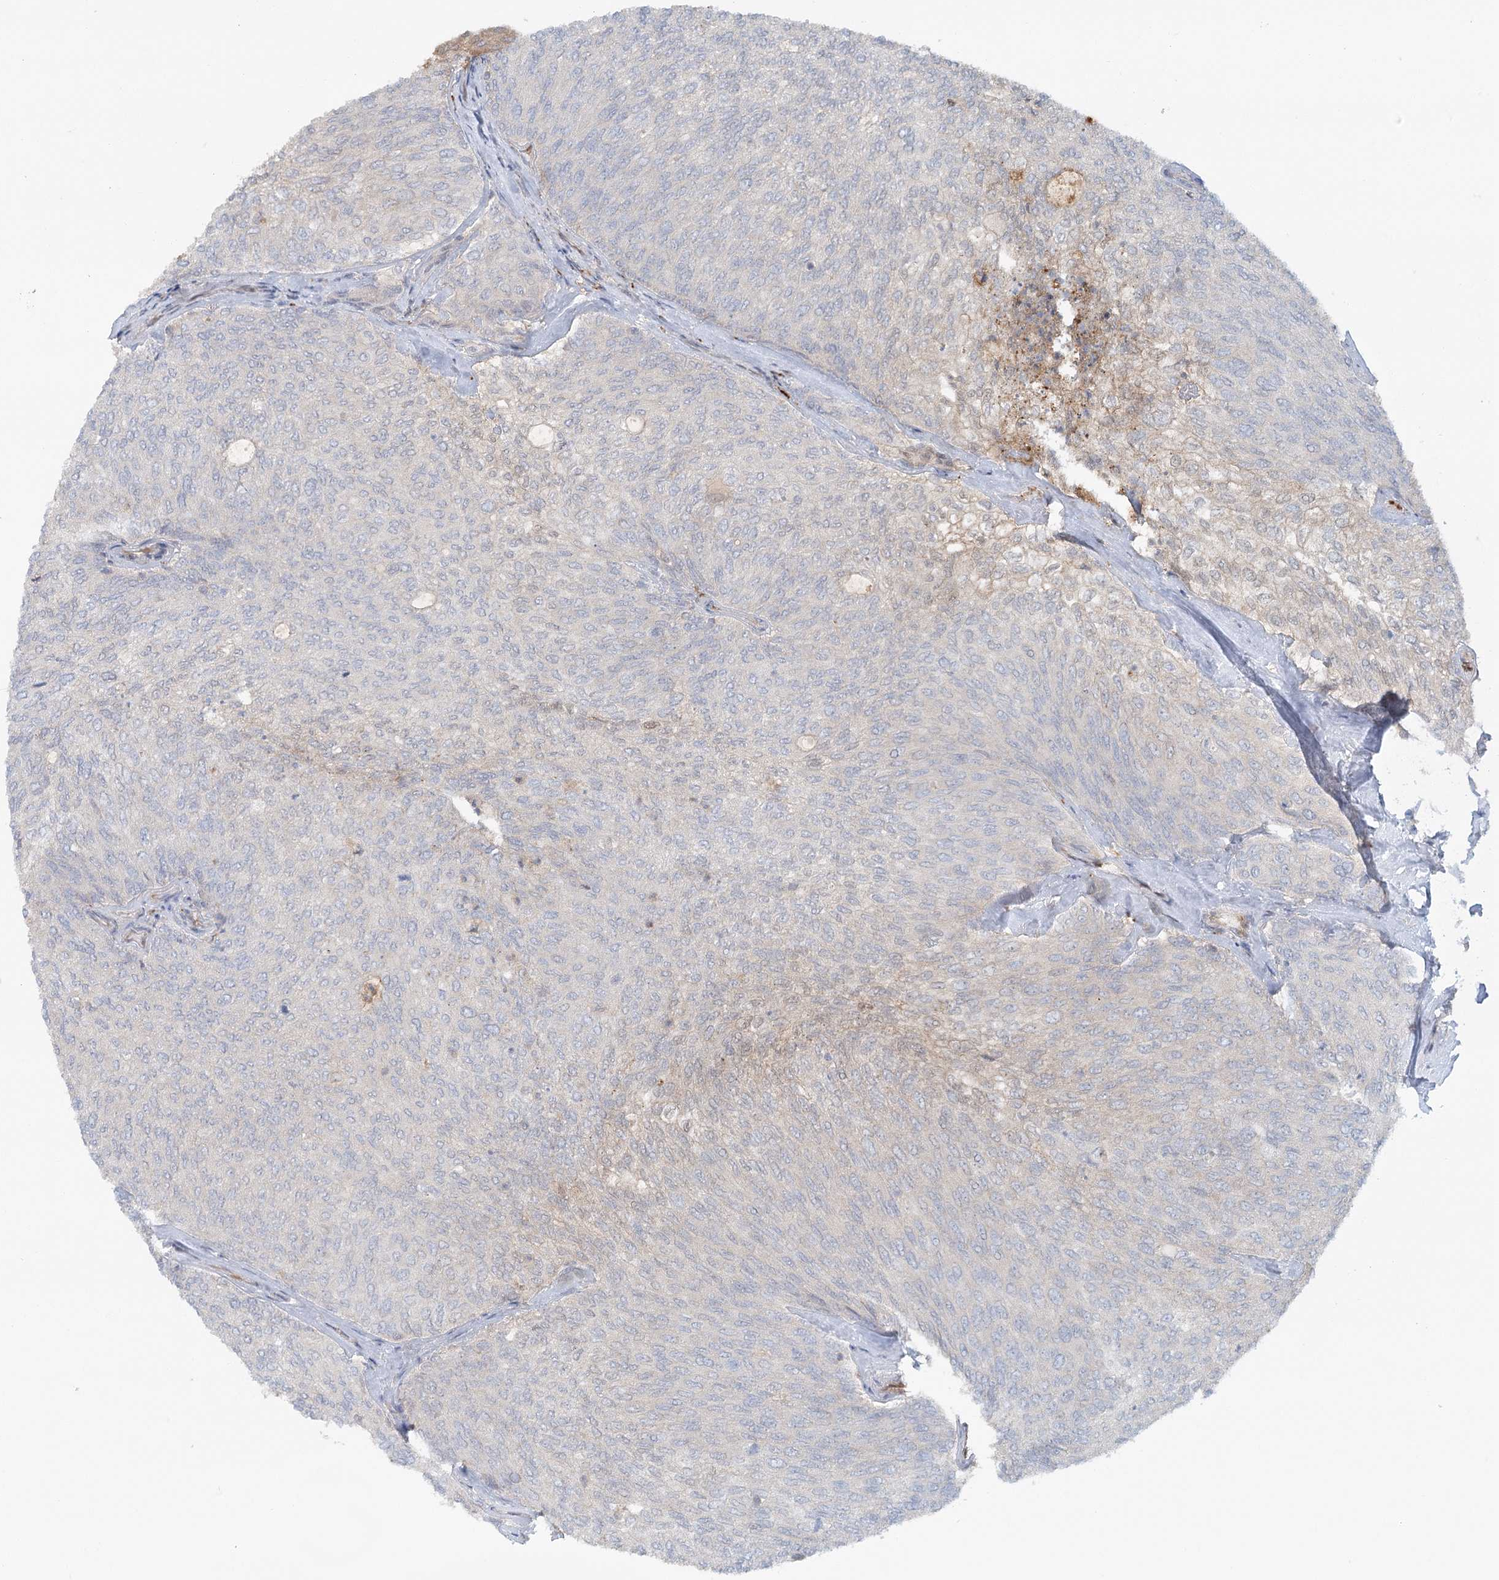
{"staining": {"intensity": "negative", "quantity": "none", "location": "none"}, "tissue": "urothelial cancer", "cell_type": "Tumor cells", "image_type": "cancer", "snomed": [{"axis": "morphology", "description": "Urothelial carcinoma, Low grade"}, {"axis": "topography", "description": "Urinary bladder"}], "caption": "Tumor cells are negative for protein expression in human urothelial cancer.", "gene": "GBE1", "patient": {"sex": "female", "age": 79}}